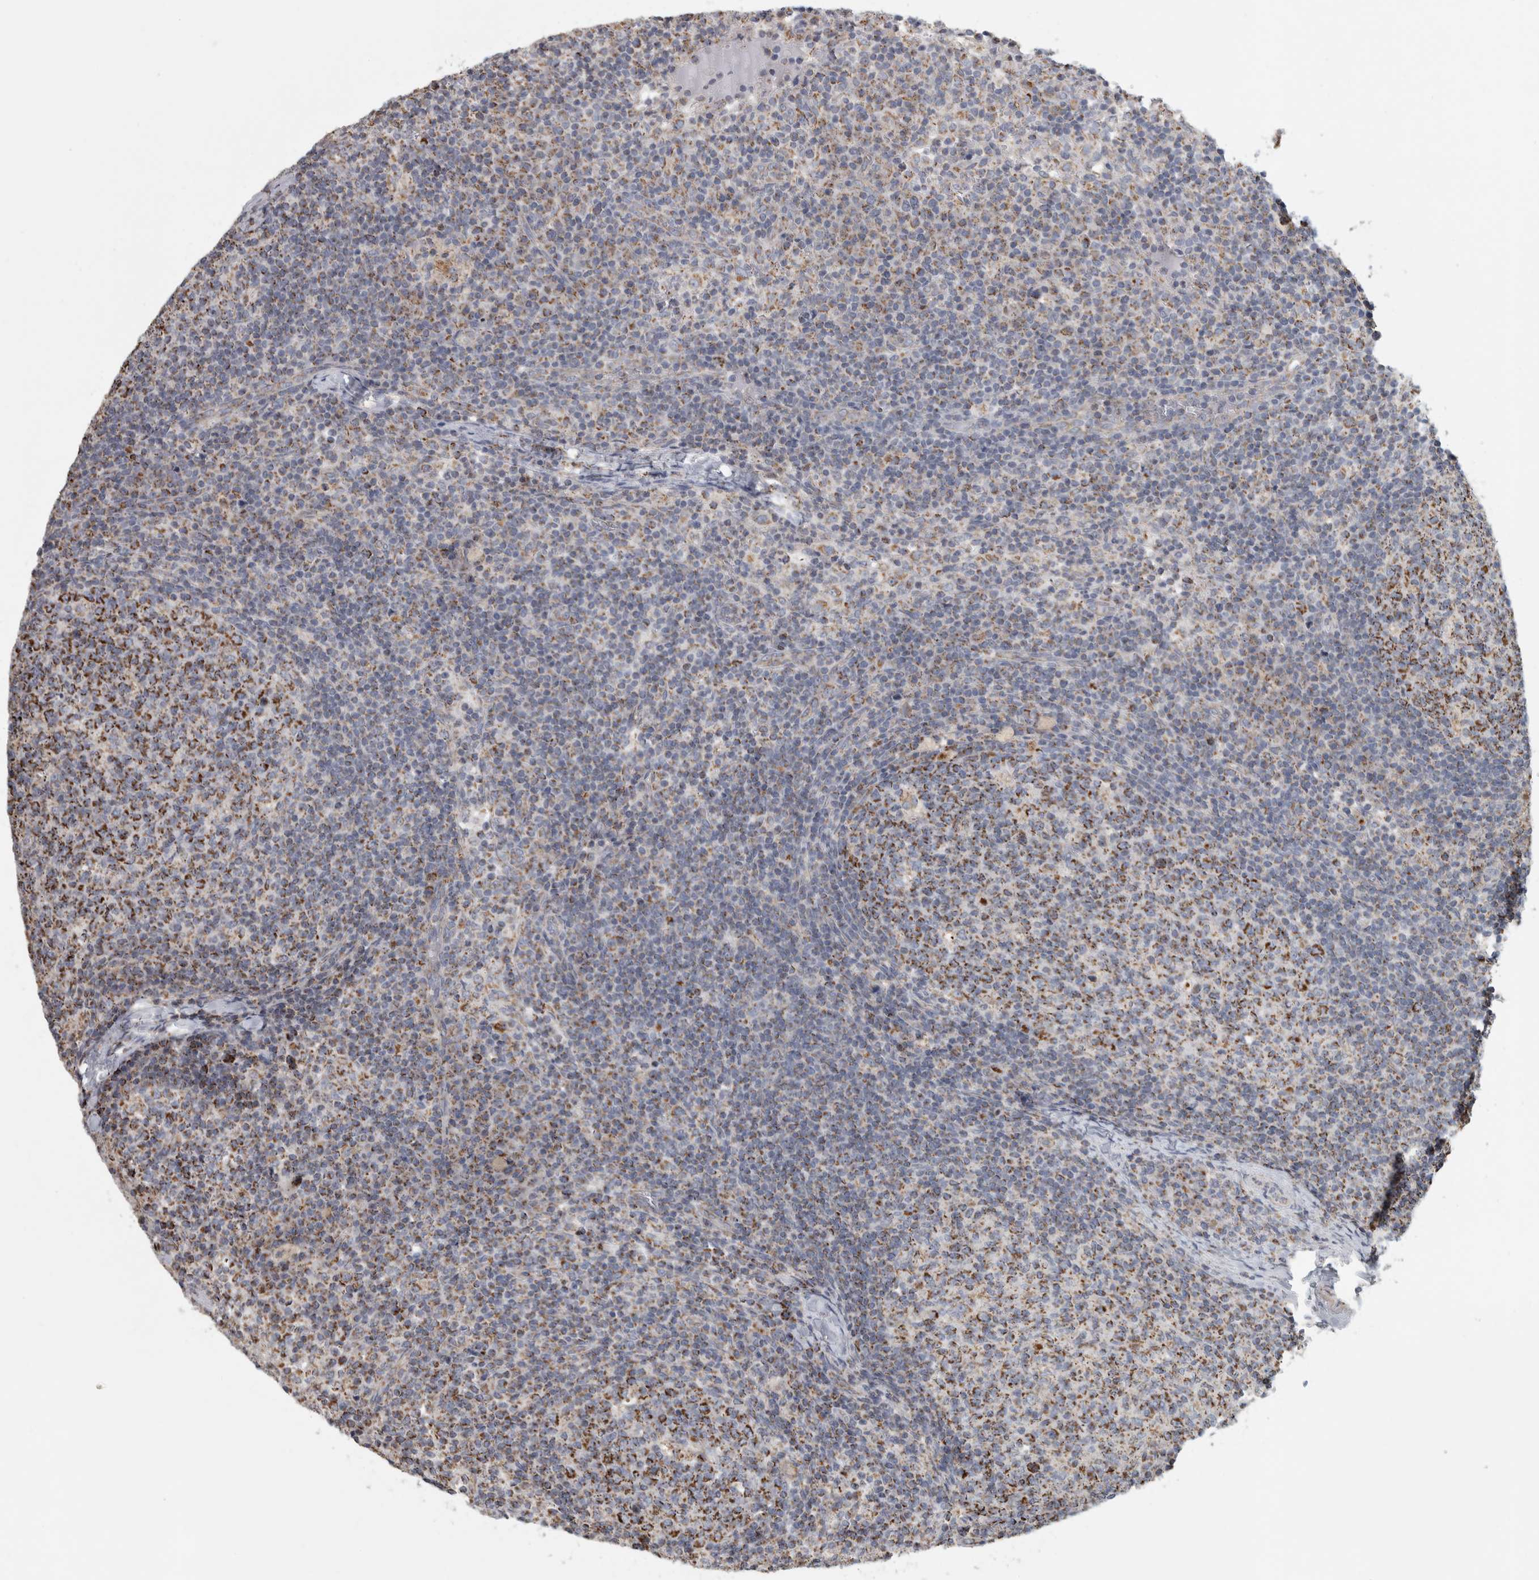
{"staining": {"intensity": "moderate", "quantity": ">75%", "location": "cytoplasmic/membranous"}, "tissue": "lymph node", "cell_type": "Germinal center cells", "image_type": "normal", "snomed": [{"axis": "morphology", "description": "Normal tissue, NOS"}, {"axis": "morphology", "description": "Inflammation, NOS"}, {"axis": "topography", "description": "Lymph node"}], "caption": "Approximately >75% of germinal center cells in benign human lymph node display moderate cytoplasmic/membranous protein staining as visualized by brown immunohistochemical staining.", "gene": "ST8SIA1", "patient": {"sex": "male", "age": 55}}